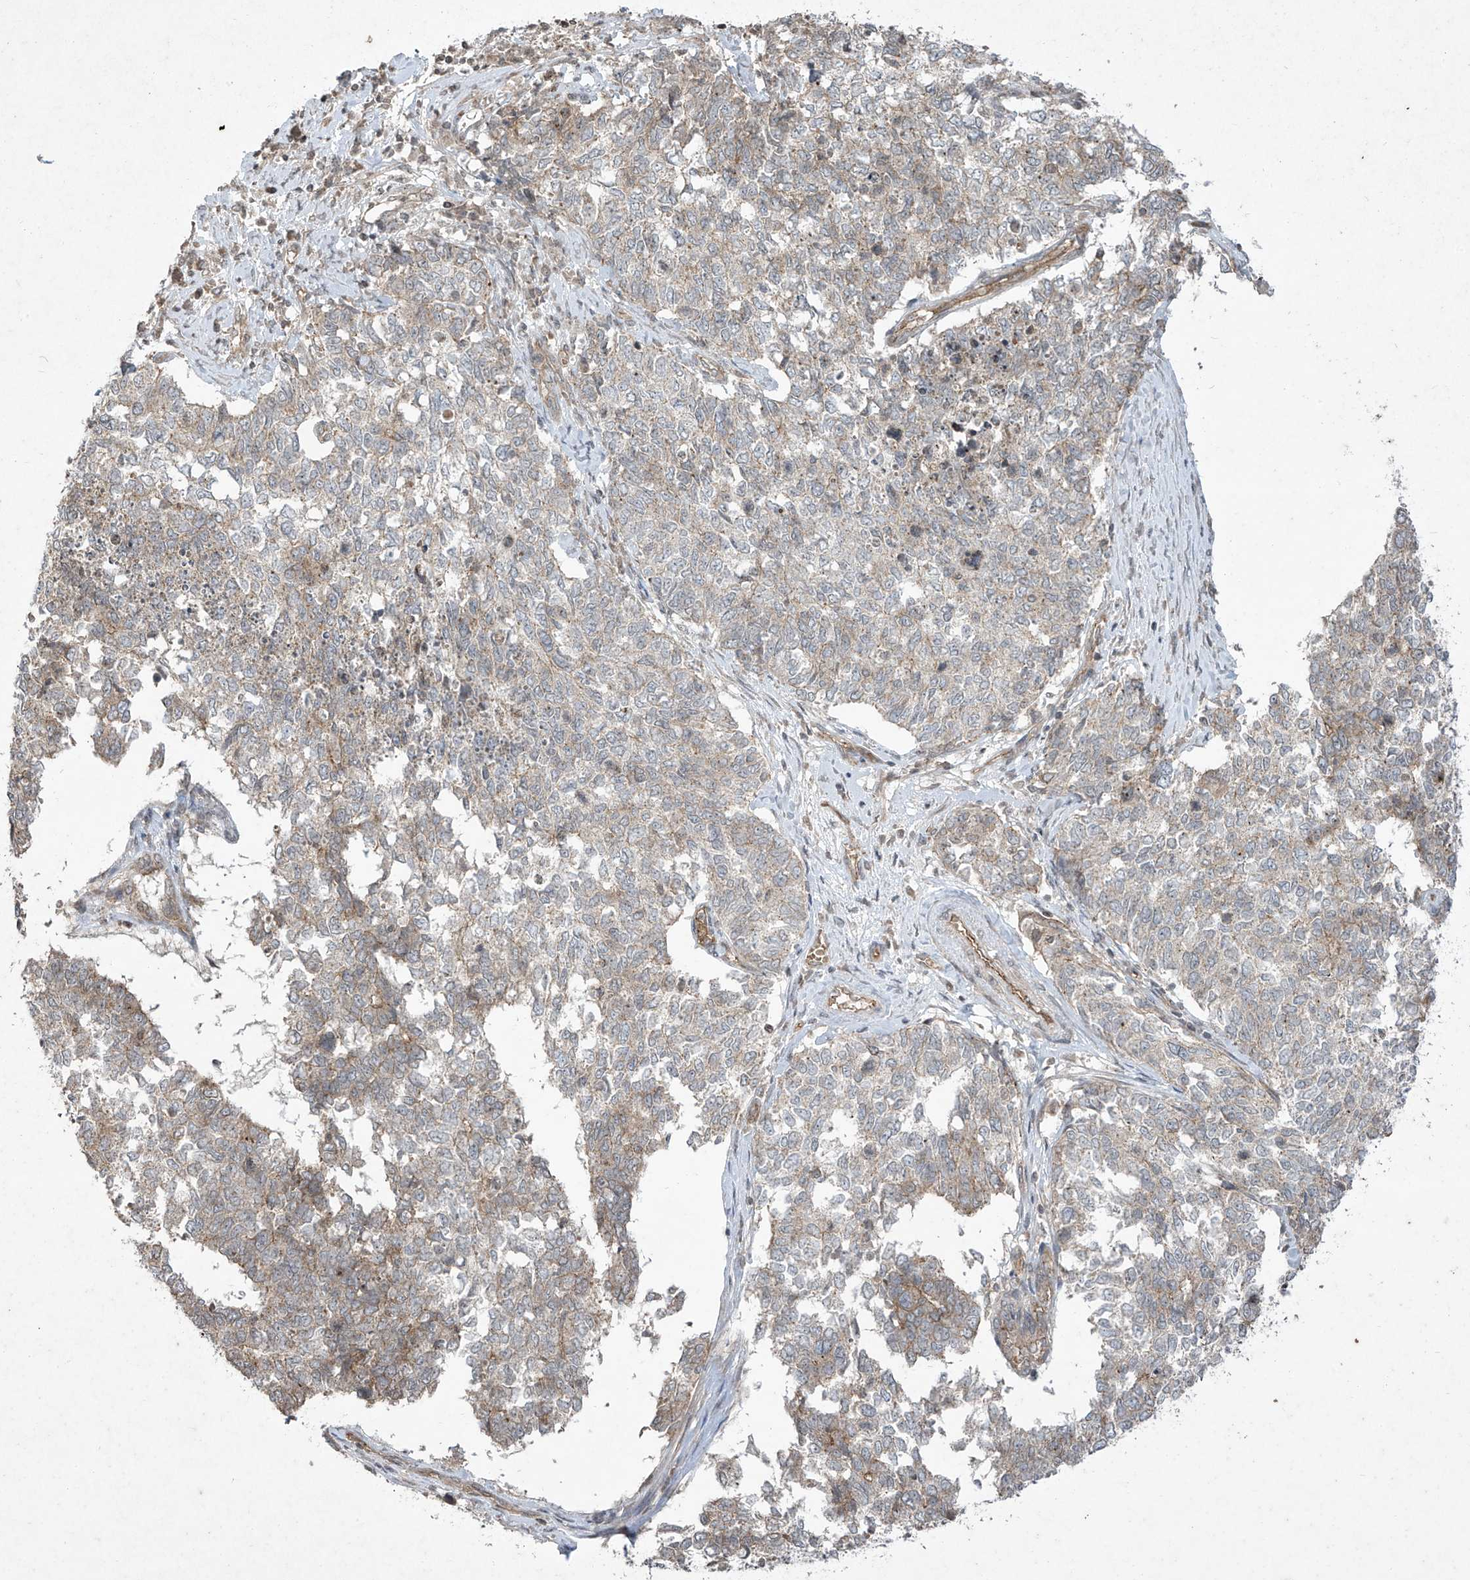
{"staining": {"intensity": "weak", "quantity": "<25%", "location": "cytoplasmic/membranous"}, "tissue": "cervical cancer", "cell_type": "Tumor cells", "image_type": "cancer", "snomed": [{"axis": "morphology", "description": "Squamous cell carcinoma, NOS"}, {"axis": "topography", "description": "Cervix"}], "caption": "Cervical cancer (squamous cell carcinoma) was stained to show a protein in brown. There is no significant staining in tumor cells.", "gene": "MATN2", "patient": {"sex": "female", "age": 63}}